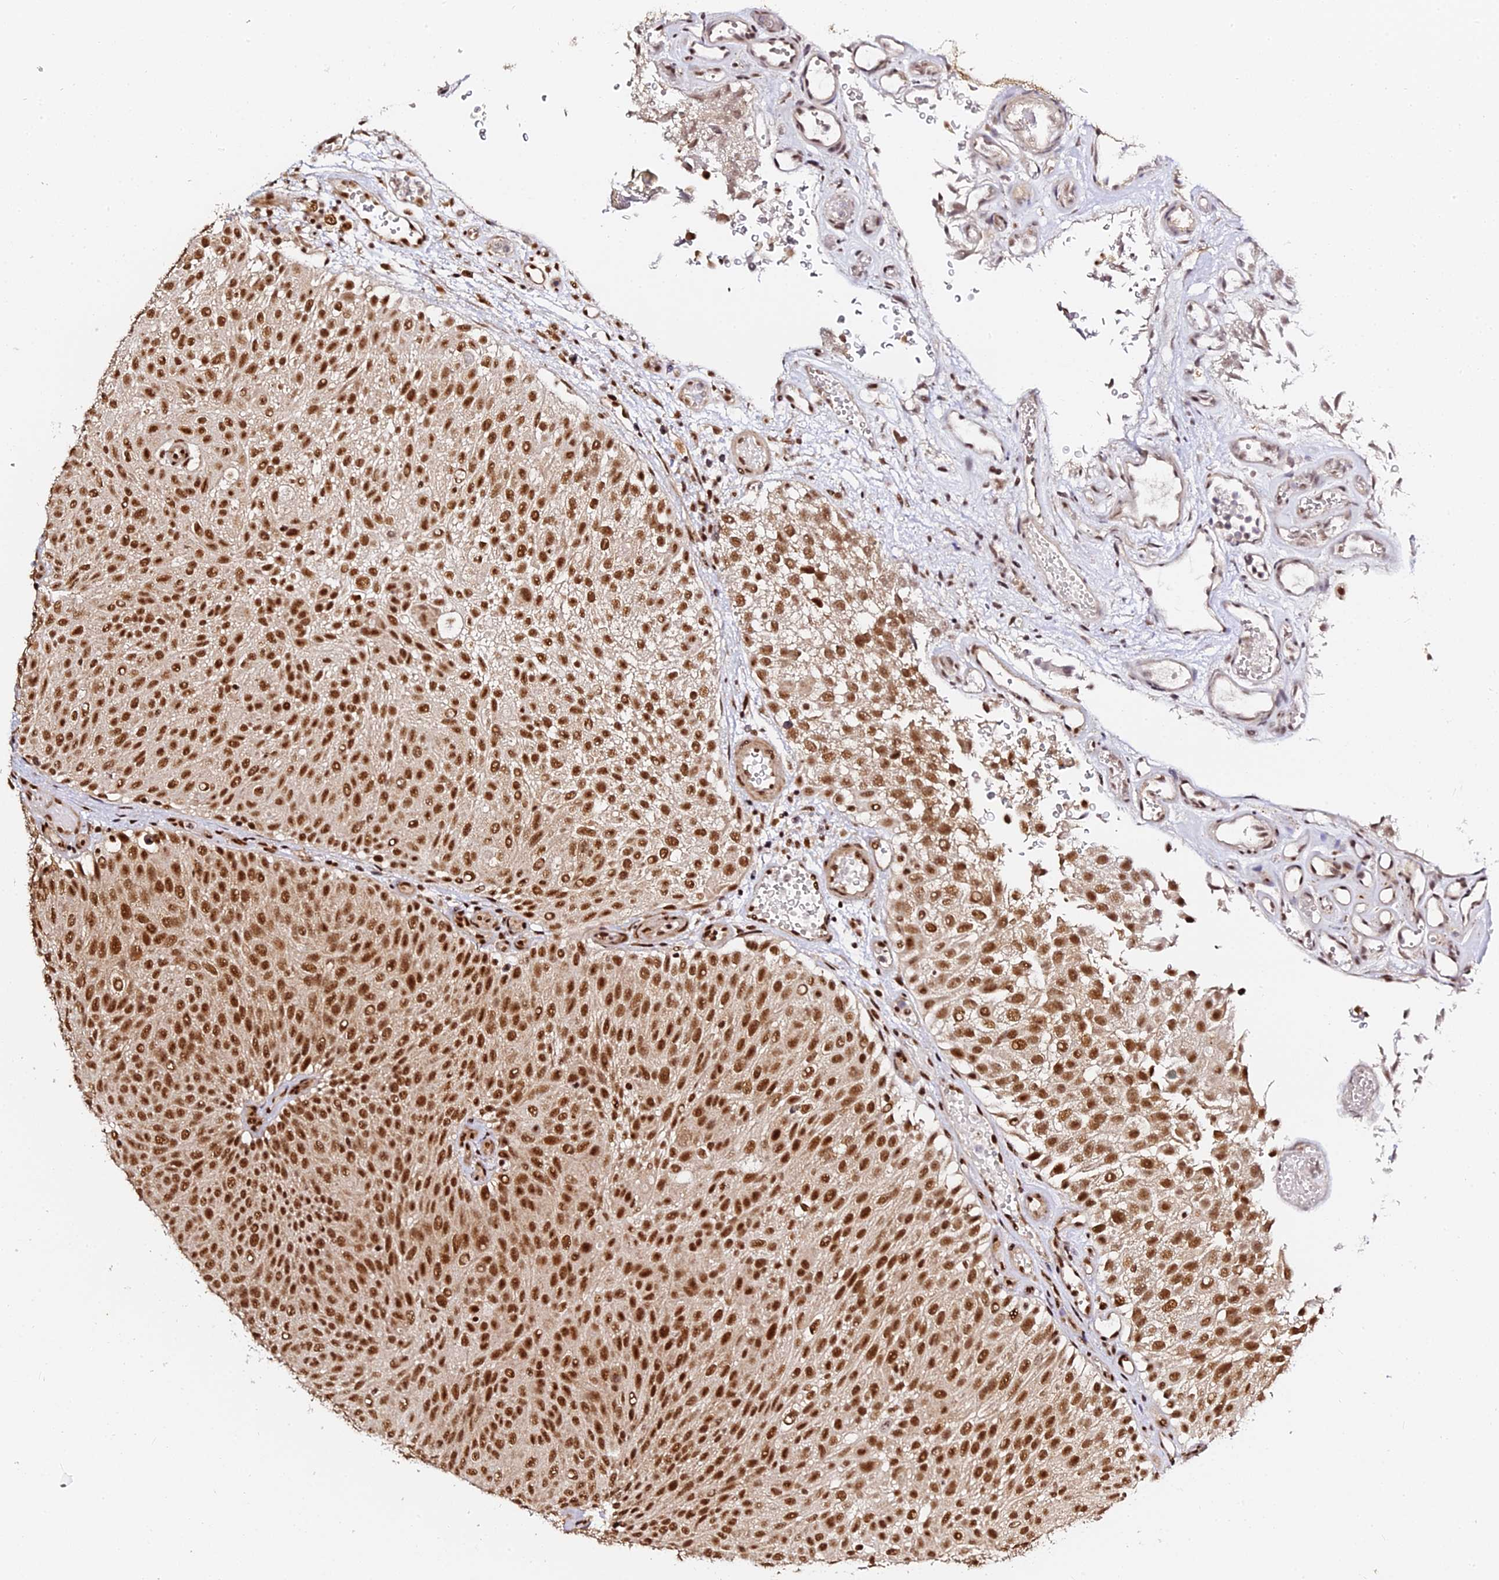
{"staining": {"intensity": "strong", "quantity": ">75%", "location": "nuclear"}, "tissue": "urothelial cancer", "cell_type": "Tumor cells", "image_type": "cancer", "snomed": [{"axis": "morphology", "description": "Urothelial carcinoma, Low grade"}, {"axis": "topography", "description": "Urinary bladder"}], "caption": "Approximately >75% of tumor cells in human urothelial cancer show strong nuclear protein expression as visualized by brown immunohistochemical staining.", "gene": "MCRS1", "patient": {"sex": "male", "age": 78}}